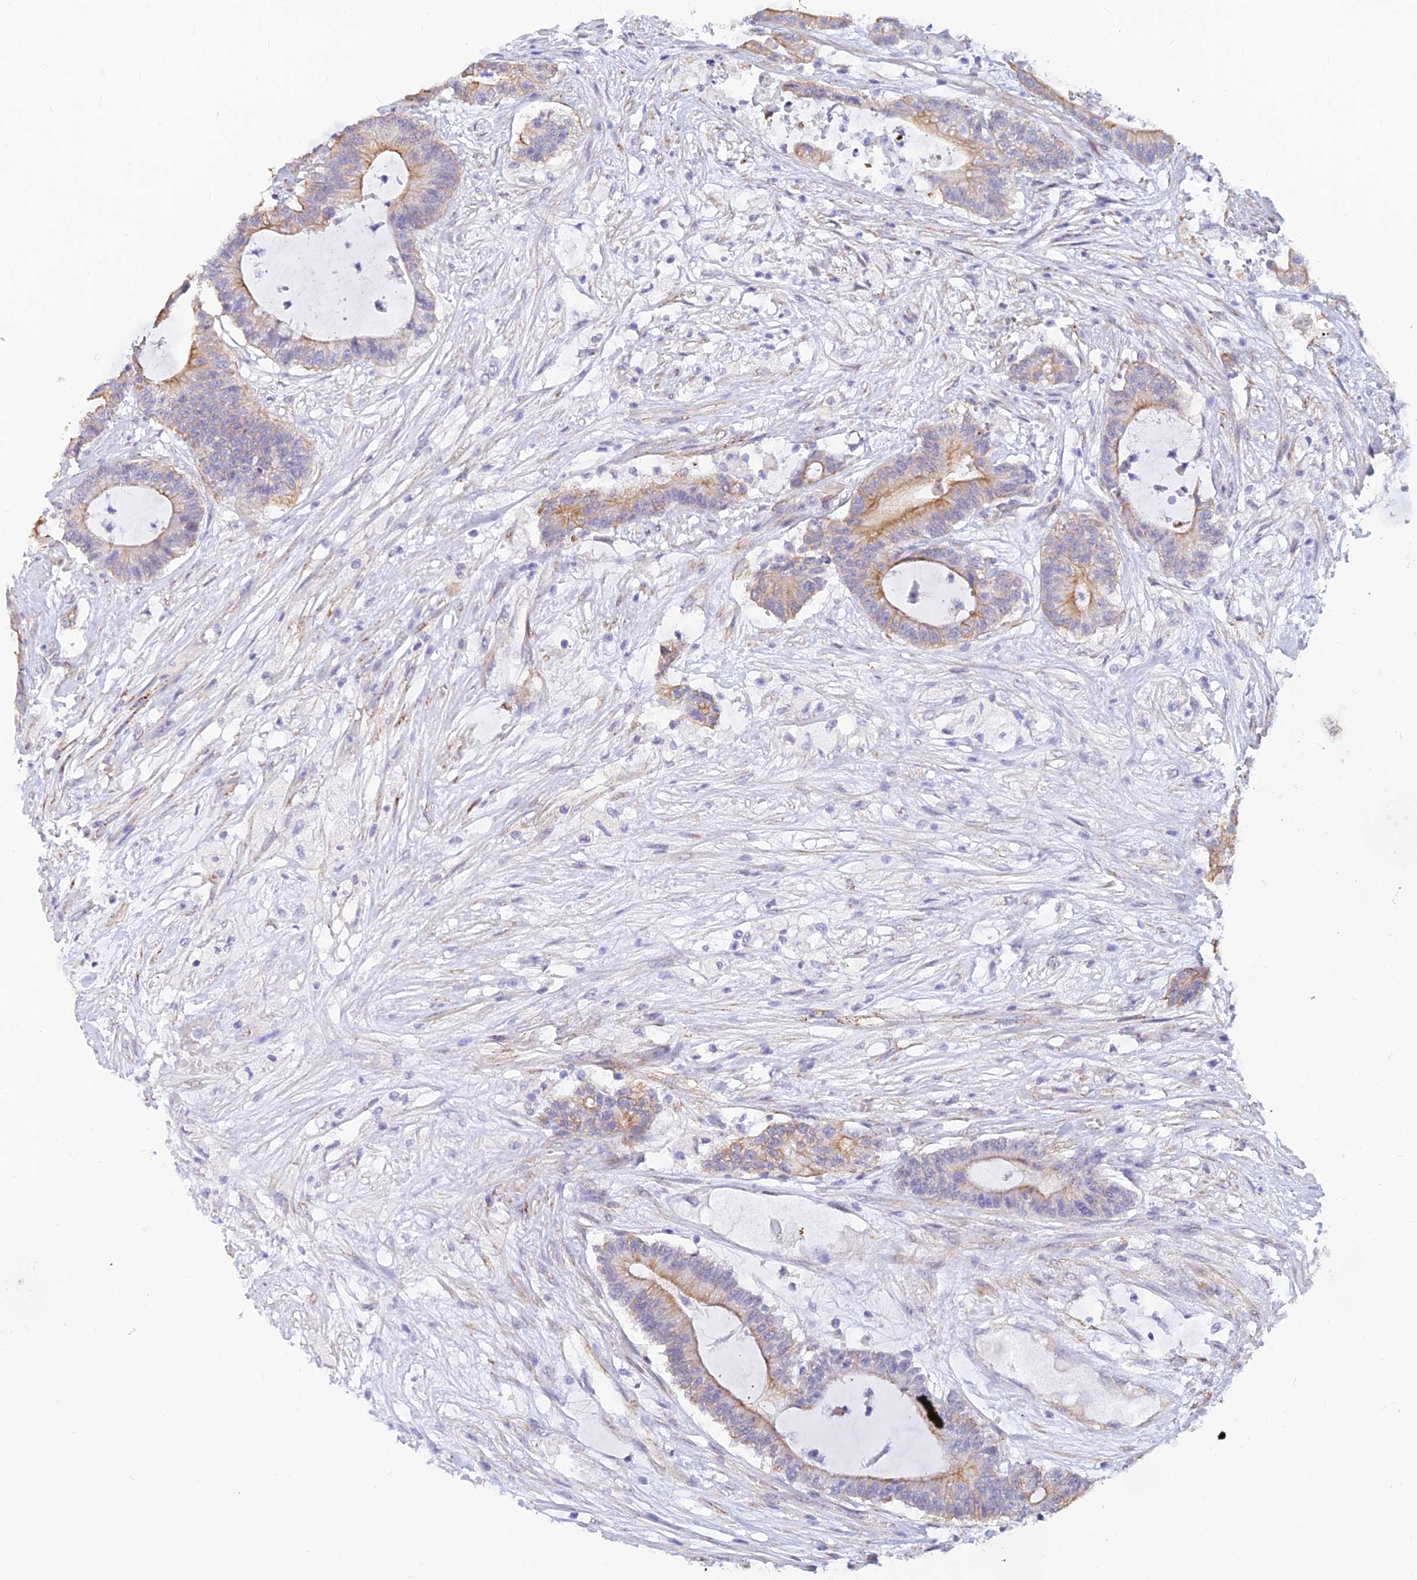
{"staining": {"intensity": "moderate", "quantity": "25%-75%", "location": "cytoplasmic/membranous"}, "tissue": "colorectal cancer", "cell_type": "Tumor cells", "image_type": "cancer", "snomed": [{"axis": "morphology", "description": "Adenocarcinoma, NOS"}, {"axis": "topography", "description": "Colon"}], "caption": "A medium amount of moderate cytoplasmic/membranous staining is identified in about 25%-75% of tumor cells in colorectal cancer tissue.", "gene": "ALDH1L2", "patient": {"sex": "female", "age": 84}}